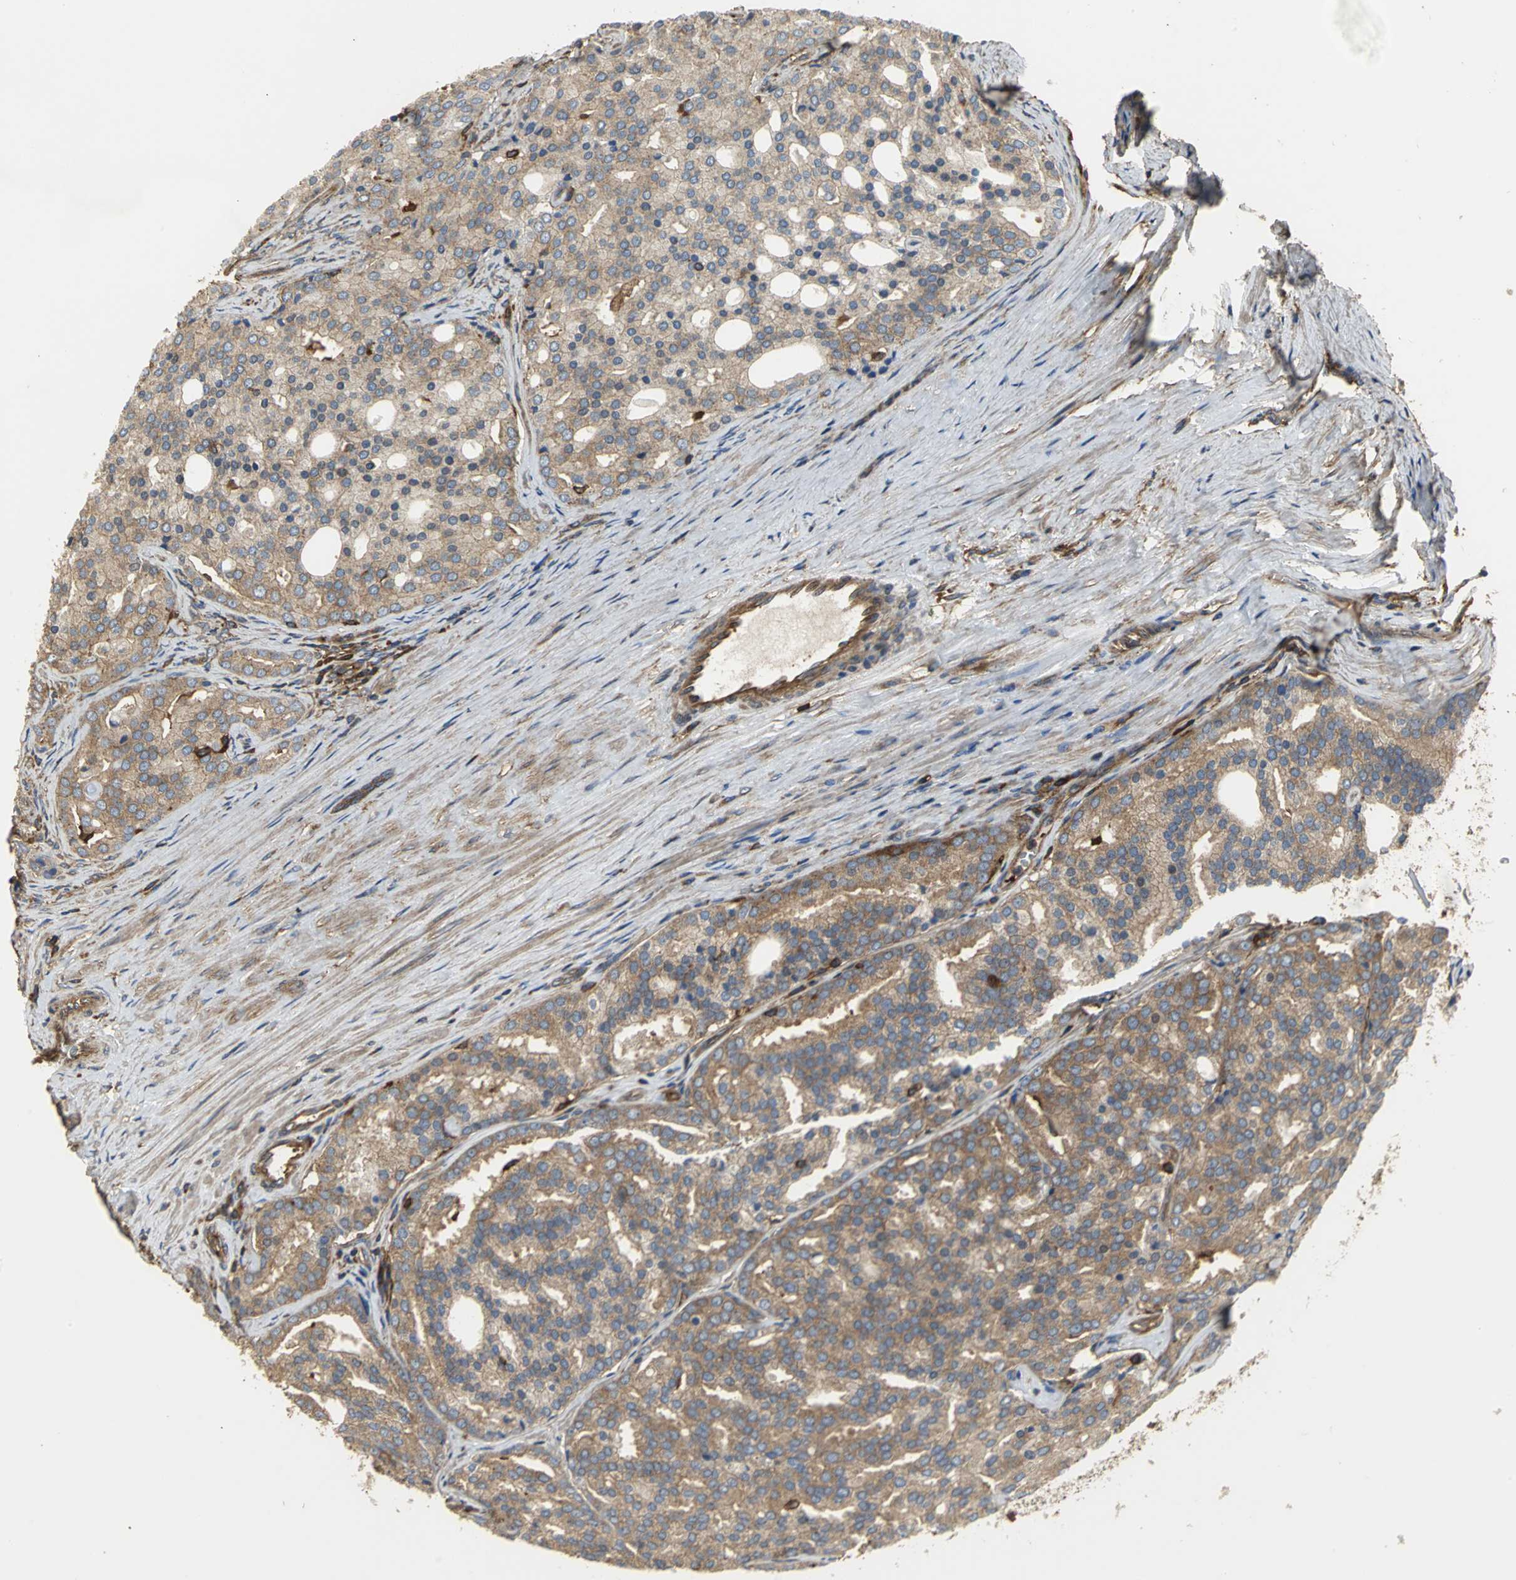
{"staining": {"intensity": "moderate", "quantity": ">75%", "location": "cytoplasmic/membranous"}, "tissue": "prostate cancer", "cell_type": "Tumor cells", "image_type": "cancer", "snomed": [{"axis": "morphology", "description": "Adenocarcinoma, High grade"}, {"axis": "topography", "description": "Prostate"}], "caption": "Immunohistochemistry of human prostate cancer (high-grade adenocarcinoma) reveals medium levels of moderate cytoplasmic/membranous positivity in about >75% of tumor cells.", "gene": "TLN1", "patient": {"sex": "male", "age": 64}}